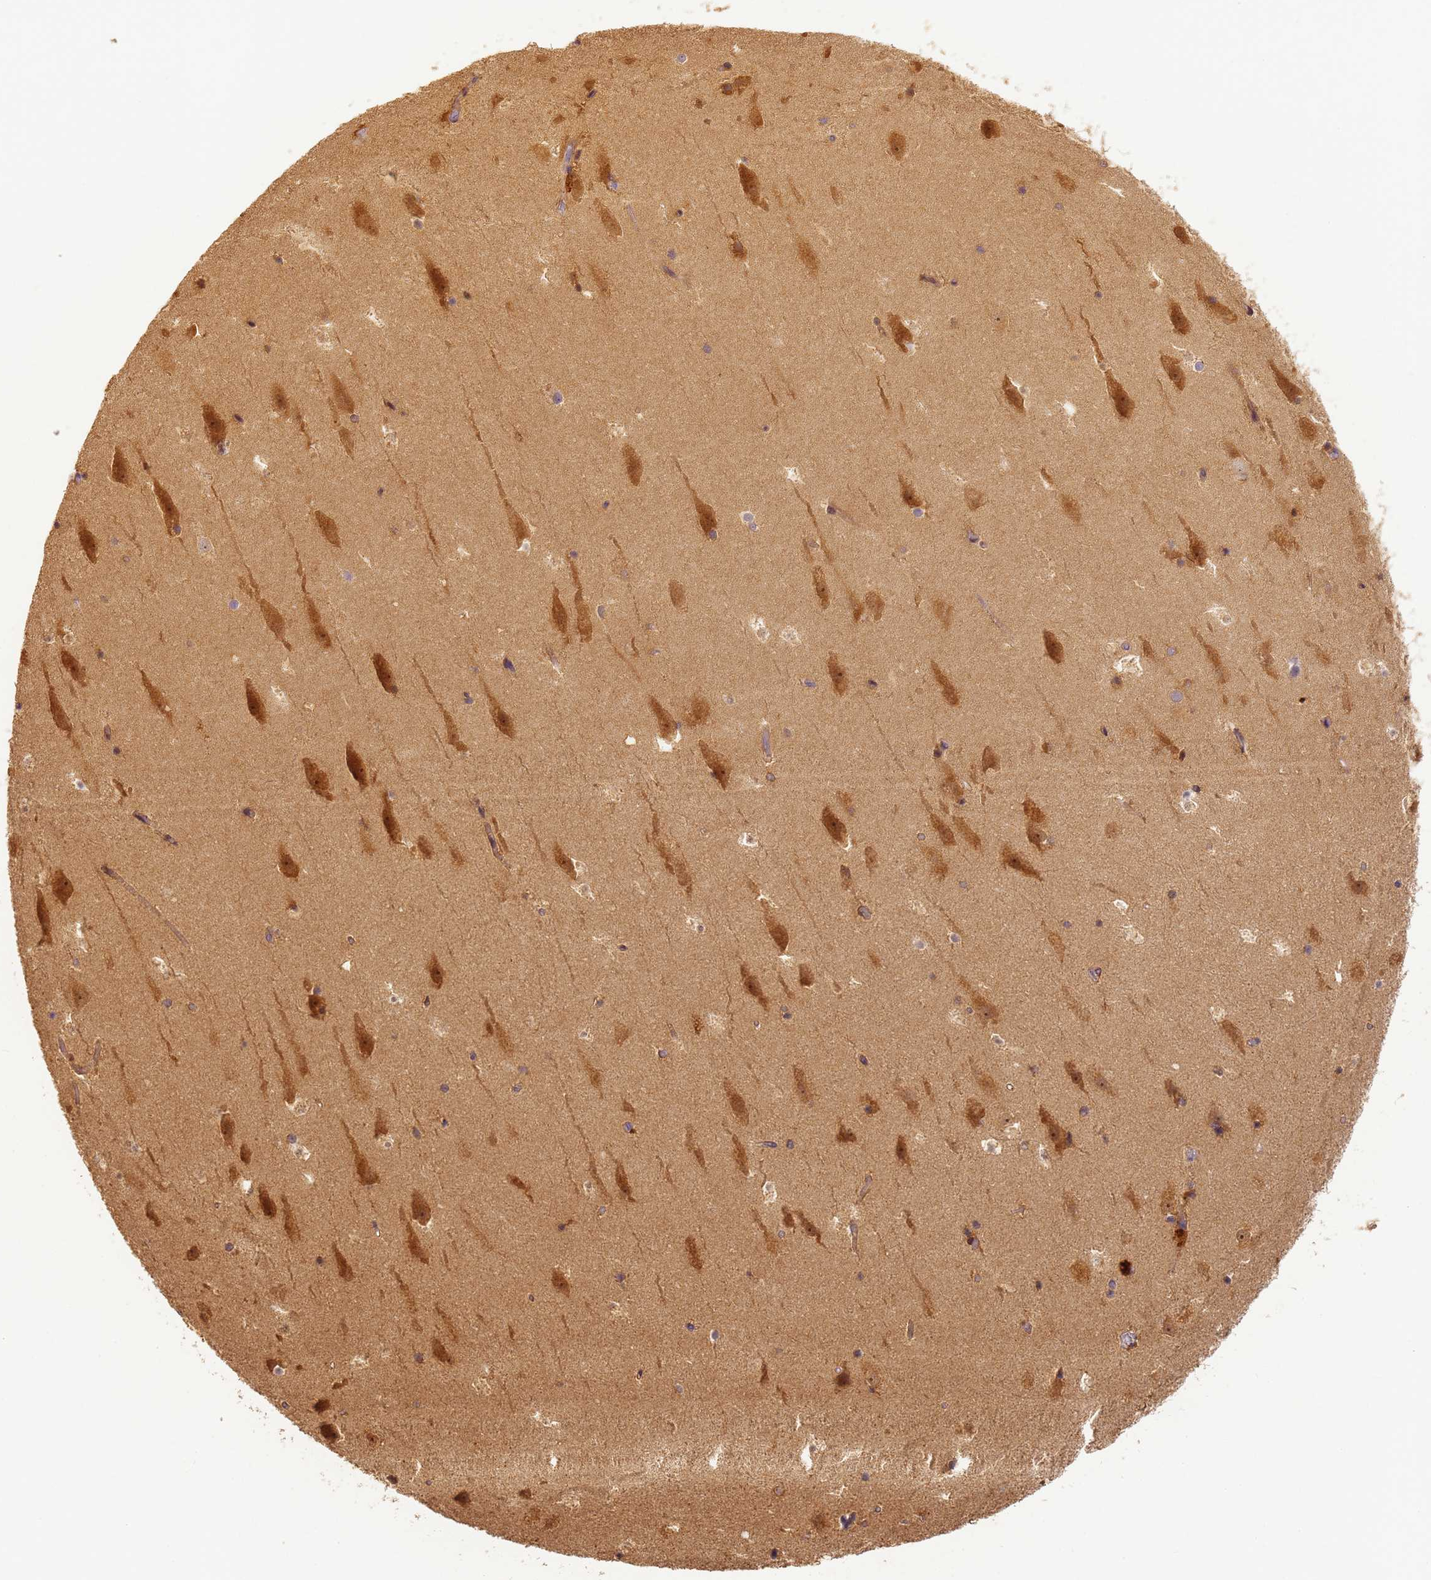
{"staining": {"intensity": "negative", "quantity": "none", "location": "none"}, "tissue": "hippocampus", "cell_type": "Glial cells", "image_type": "normal", "snomed": [{"axis": "morphology", "description": "Normal tissue, NOS"}, {"axis": "topography", "description": "Hippocampus"}], "caption": "The IHC histopathology image has no significant staining in glial cells of hippocampus.", "gene": "TIGAR", "patient": {"sex": "female", "age": 52}}